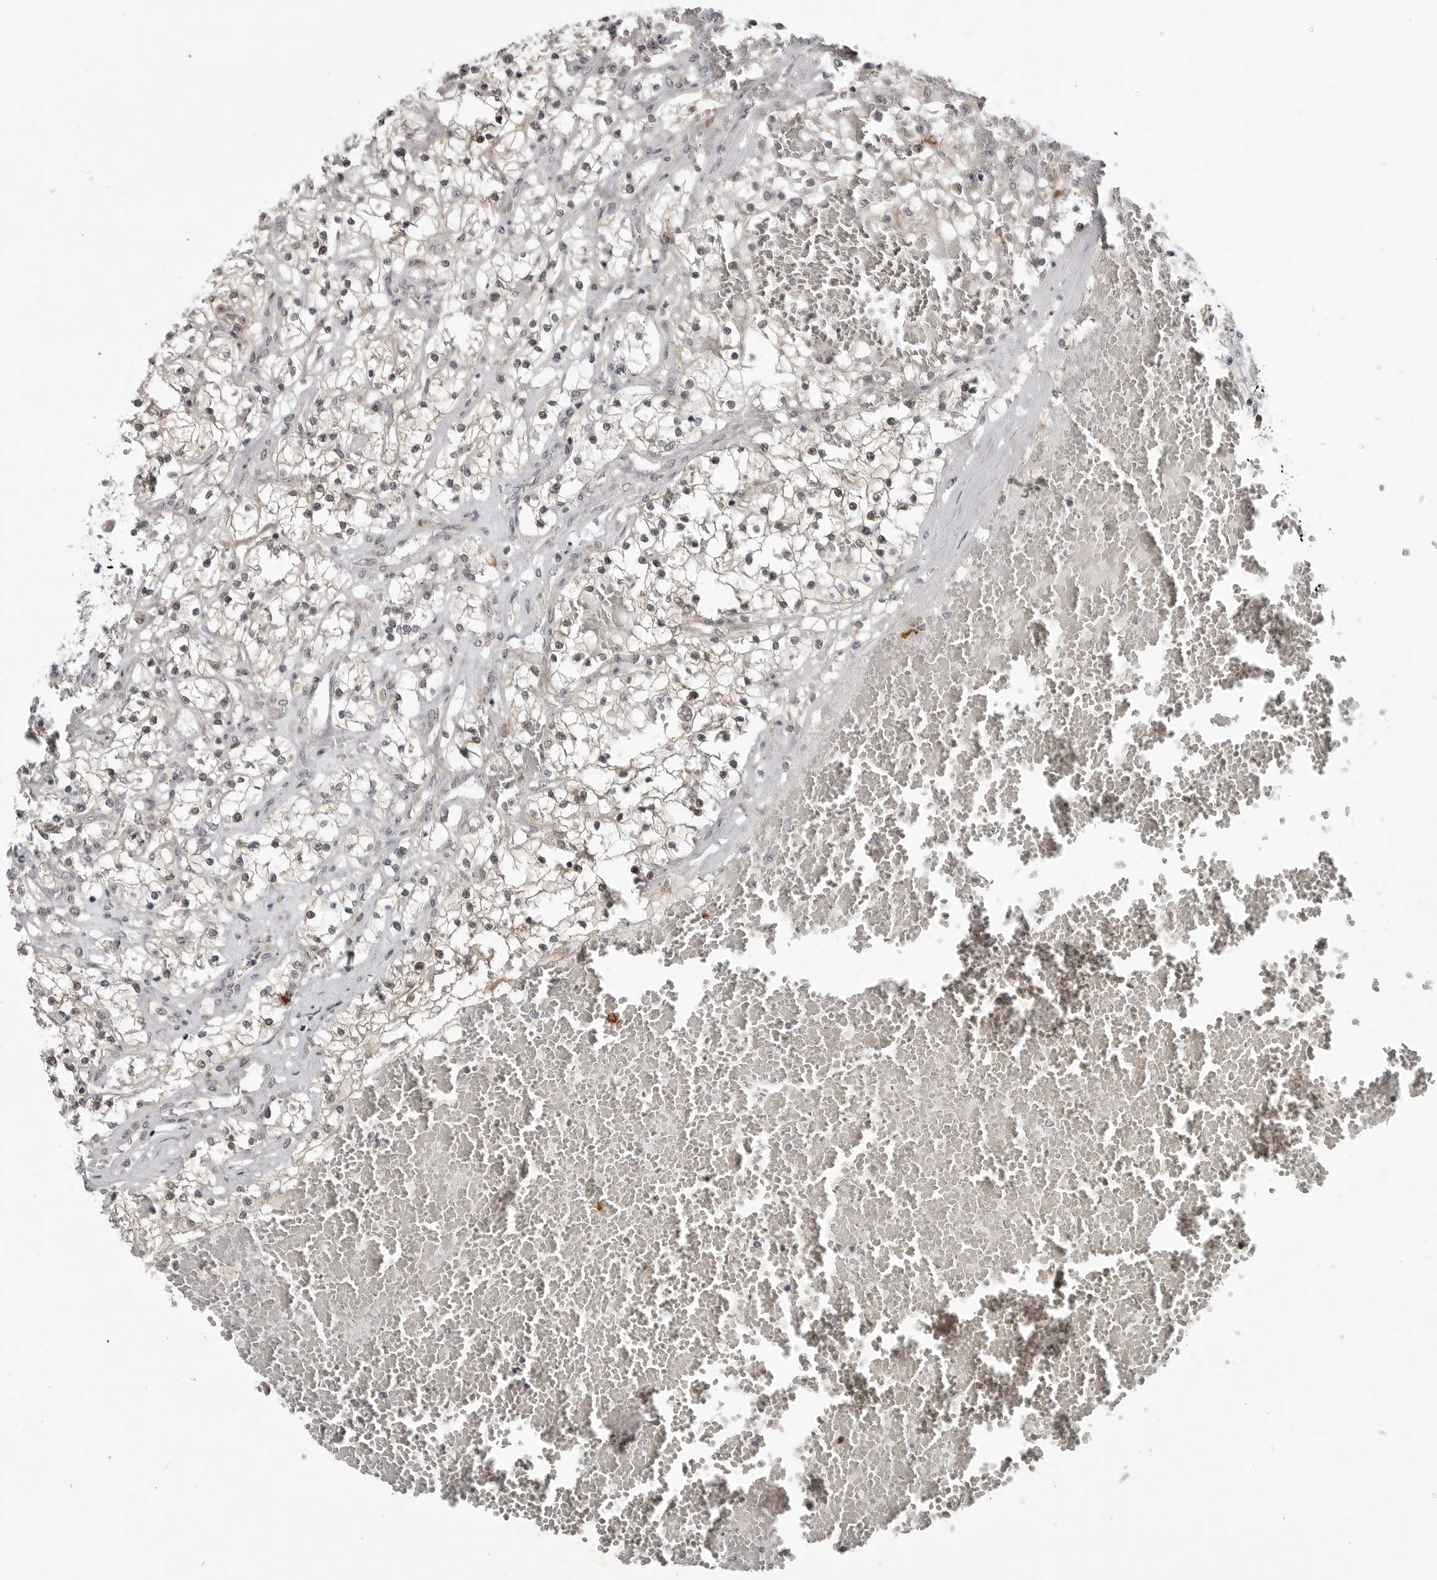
{"staining": {"intensity": "weak", "quantity": "<25%", "location": "nuclear"}, "tissue": "renal cancer", "cell_type": "Tumor cells", "image_type": "cancer", "snomed": [{"axis": "morphology", "description": "Normal tissue, NOS"}, {"axis": "morphology", "description": "Adenocarcinoma, NOS"}, {"axis": "topography", "description": "Kidney"}], "caption": "A micrograph of renal cancer stained for a protein reveals no brown staining in tumor cells. The staining is performed using DAB brown chromogen with nuclei counter-stained in using hematoxylin.", "gene": "CEP295NL", "patient": {"sex": "male", "age": 68}}